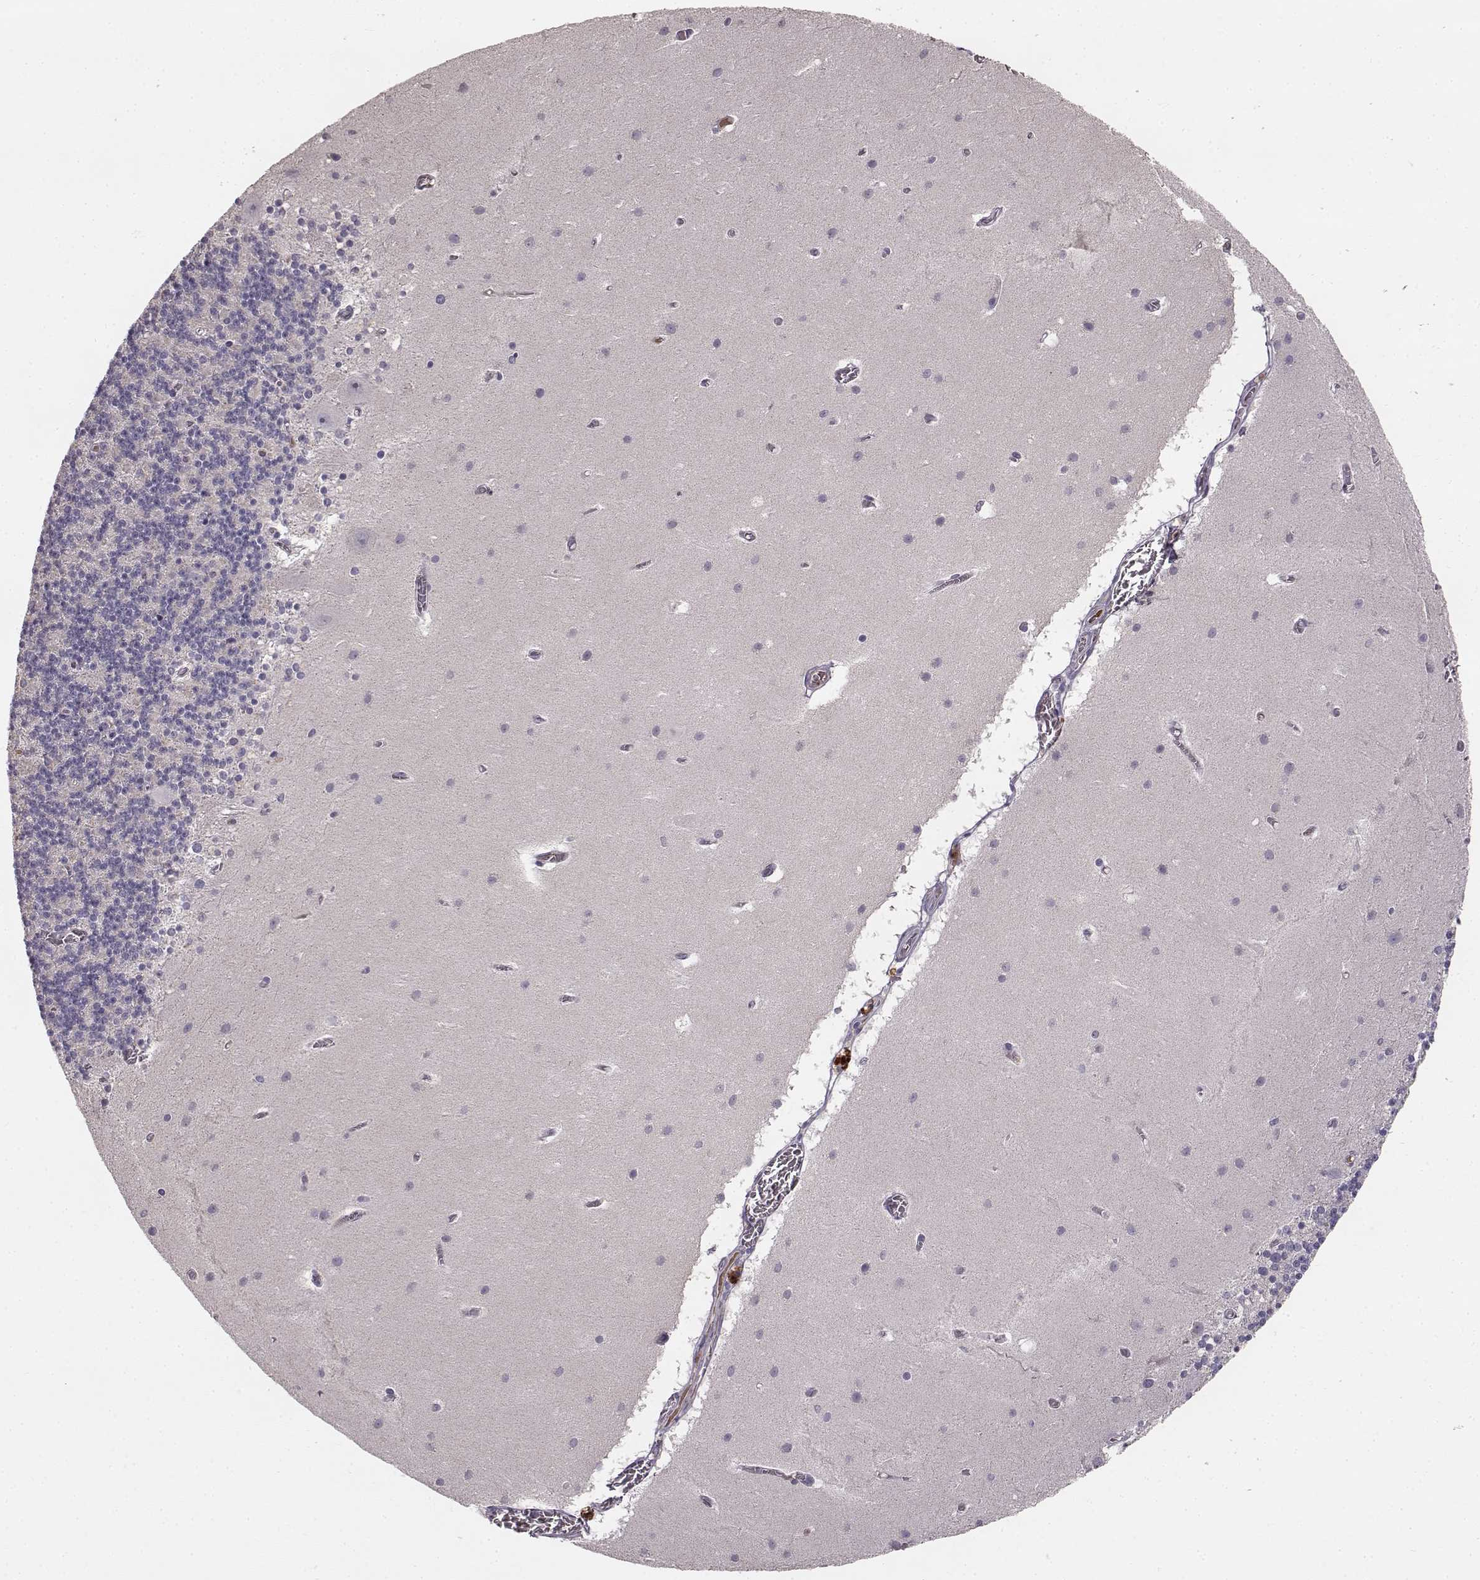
{"staining": {"intensity": "negative", "quantity": "none", "location": "none"}, "tissue": "cerebellum", "cell_type": "Cells in granular layer", "image_type": "normal", "snomed": [{"axis": "morphology", "description": "Normal tissue, NOS"}, {"axis": "topography", "description": "Cerebellum"}], "caption": "A high-resolution photomicrograph shows IHC staining of unremarkable cerebellum, which exhibits no significant staining in cells in granular layer.", "gene": "YJEFN3", "patient": {"sex": "male", "age": 70}}